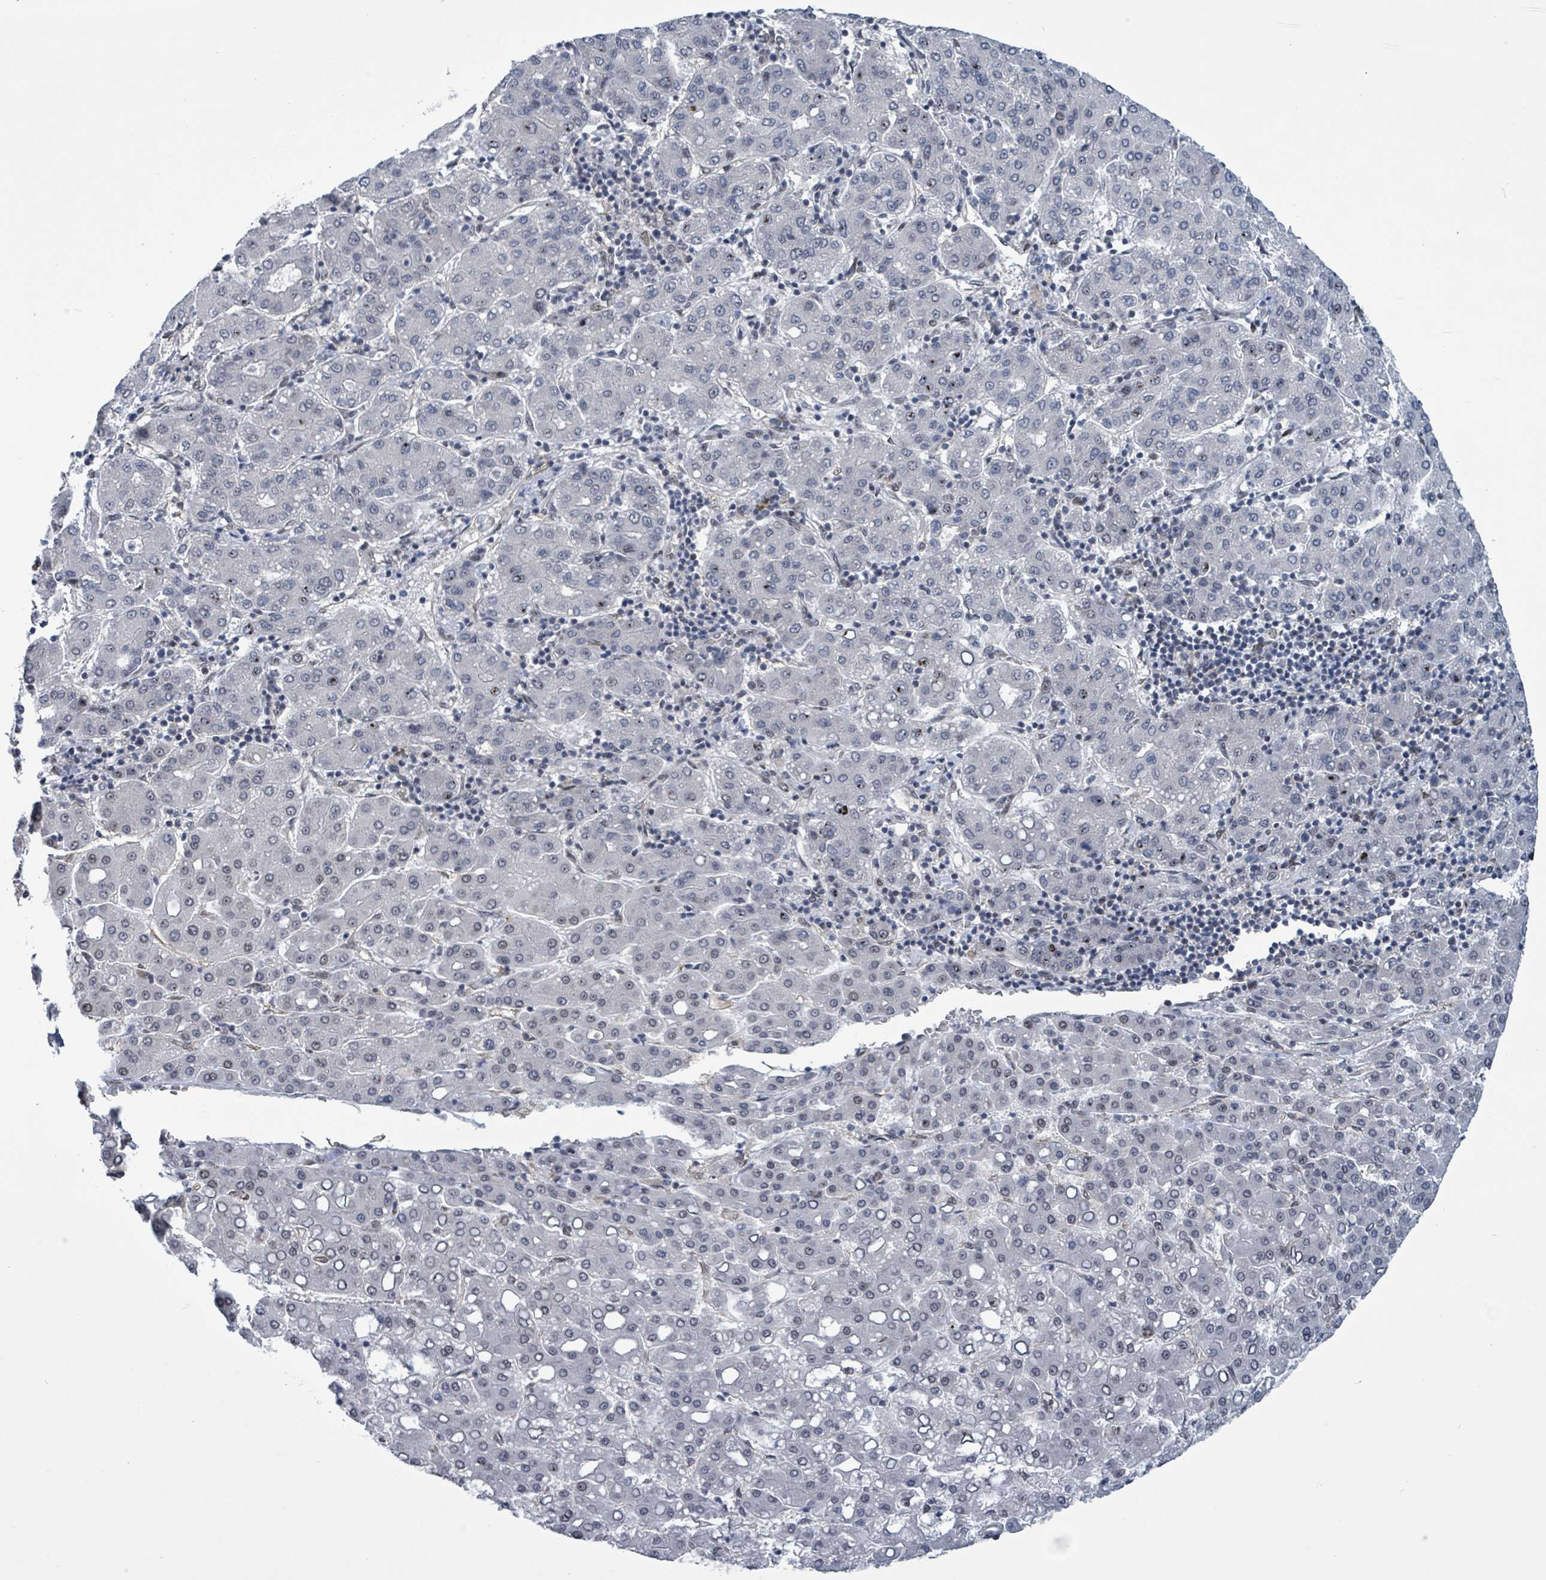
{"staining": {"intensity": "negative", "quantity": "none", "location": "none"}, "tissue": "liver cancer", "cell_type": "Tumor cells", "image_type": "cancer", "snomed": [{"axis": "morphology", "description": "Carcinoma, Hepatocellular, NOS"}, {"axis": "topography", "description": "Liver"}], "caption": "The histopathology image demonstrates no significant staining in tumor cells of liver hepatocellular carcinoma.", "gene": "RRN3", "patient": {"sex": "male", "age": 65}}